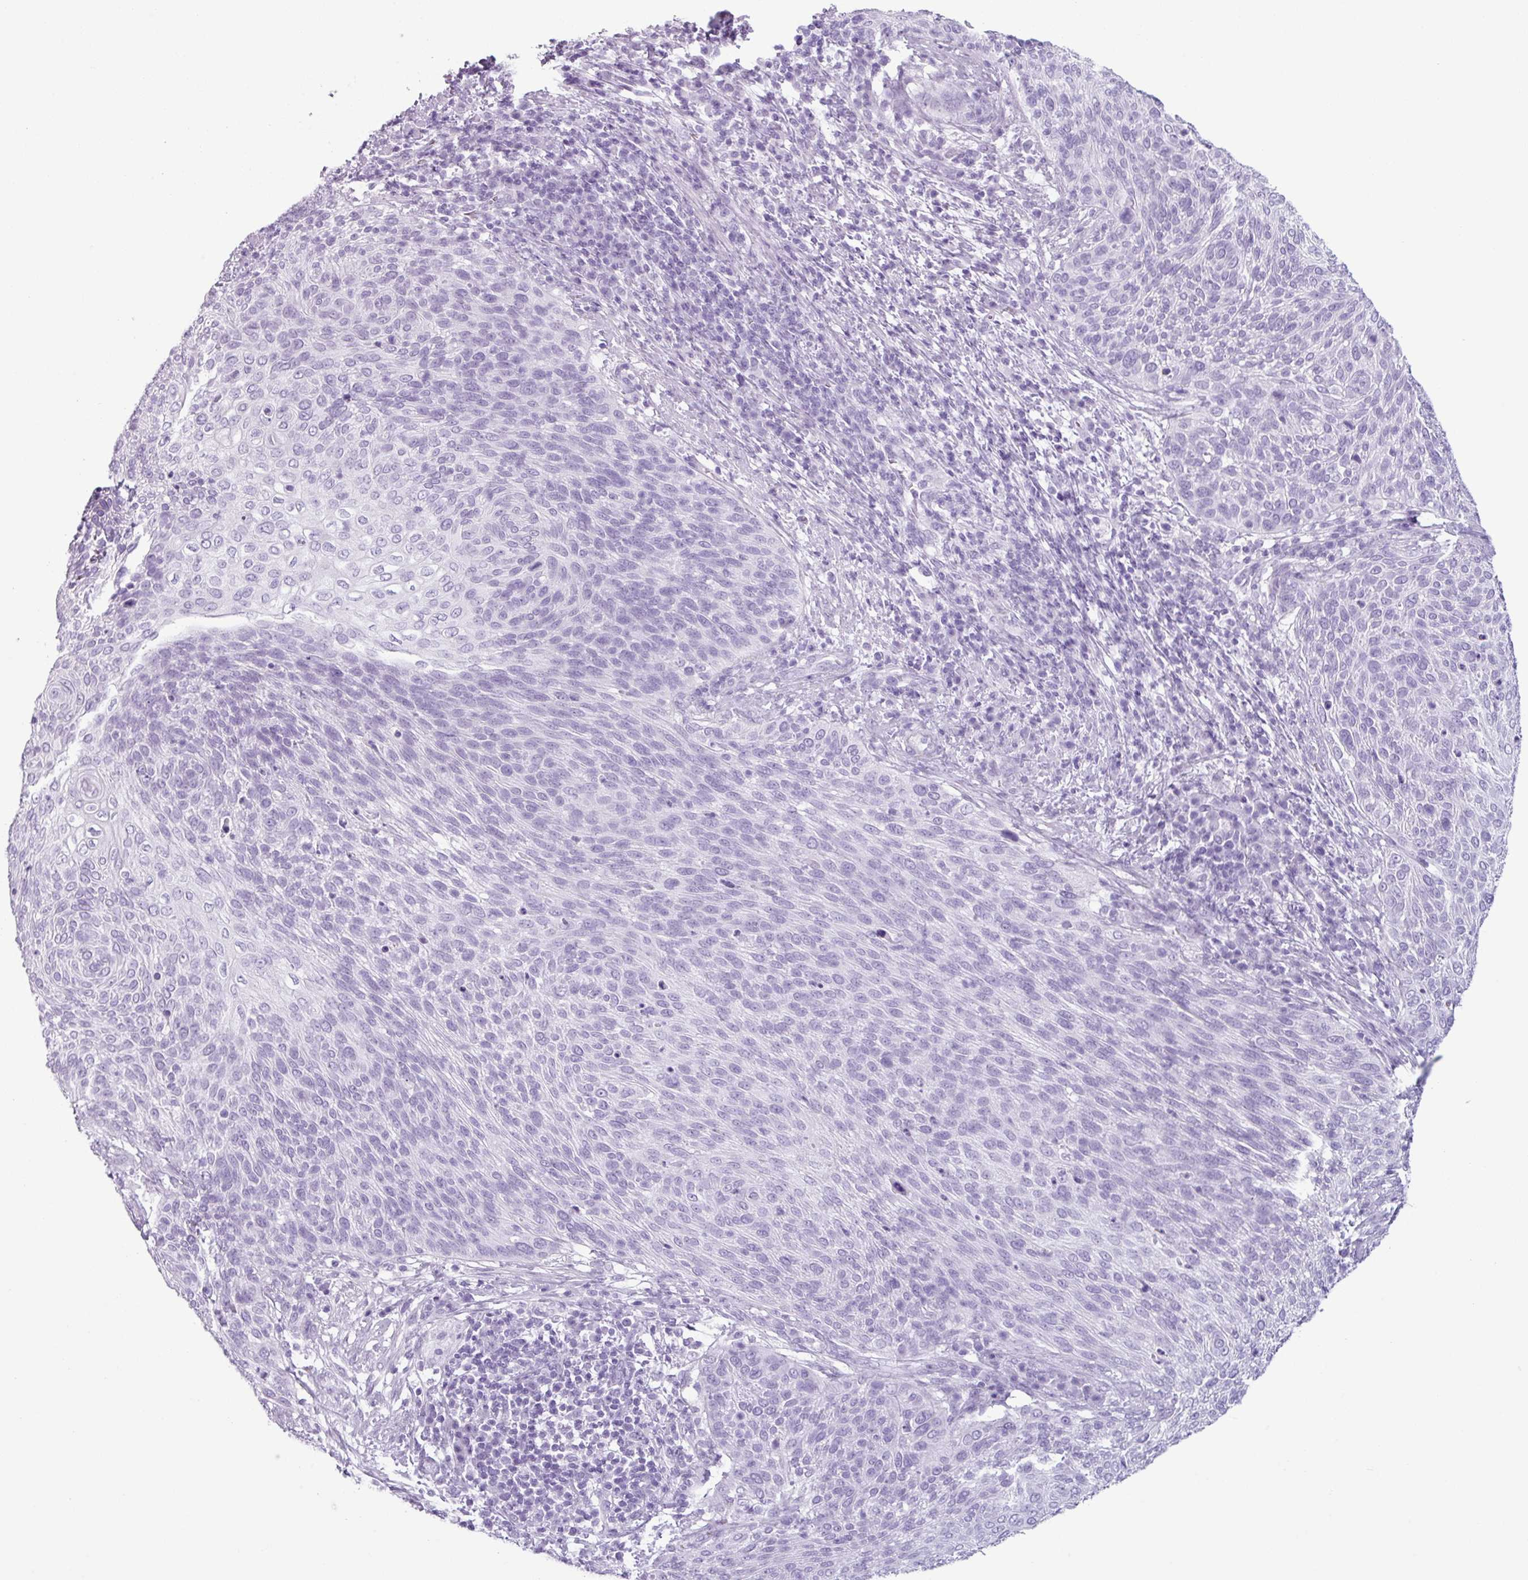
{"staining": {"intensity": "negative", "quantity": "none", "location": "none"}, "tissue": "cervical cancer", "cell_type": "Tumor cells", "image_type": "cancer", "snomed": [{"axis": "morphology", "description": "Squamous cell carcinoma, NOS"}, {"axis": "topography", "description": "Cervix"}], "caption": "An immunohistochemistry (IHC) photomicrograph of cervical cancer is shown. There is no staining in tumor cells of cervical cancer. (DAB IHC visualized using brightfield microscopy, high magnification).", "gene": "SCT", "patient": {"sex": "female", "age": 31}}